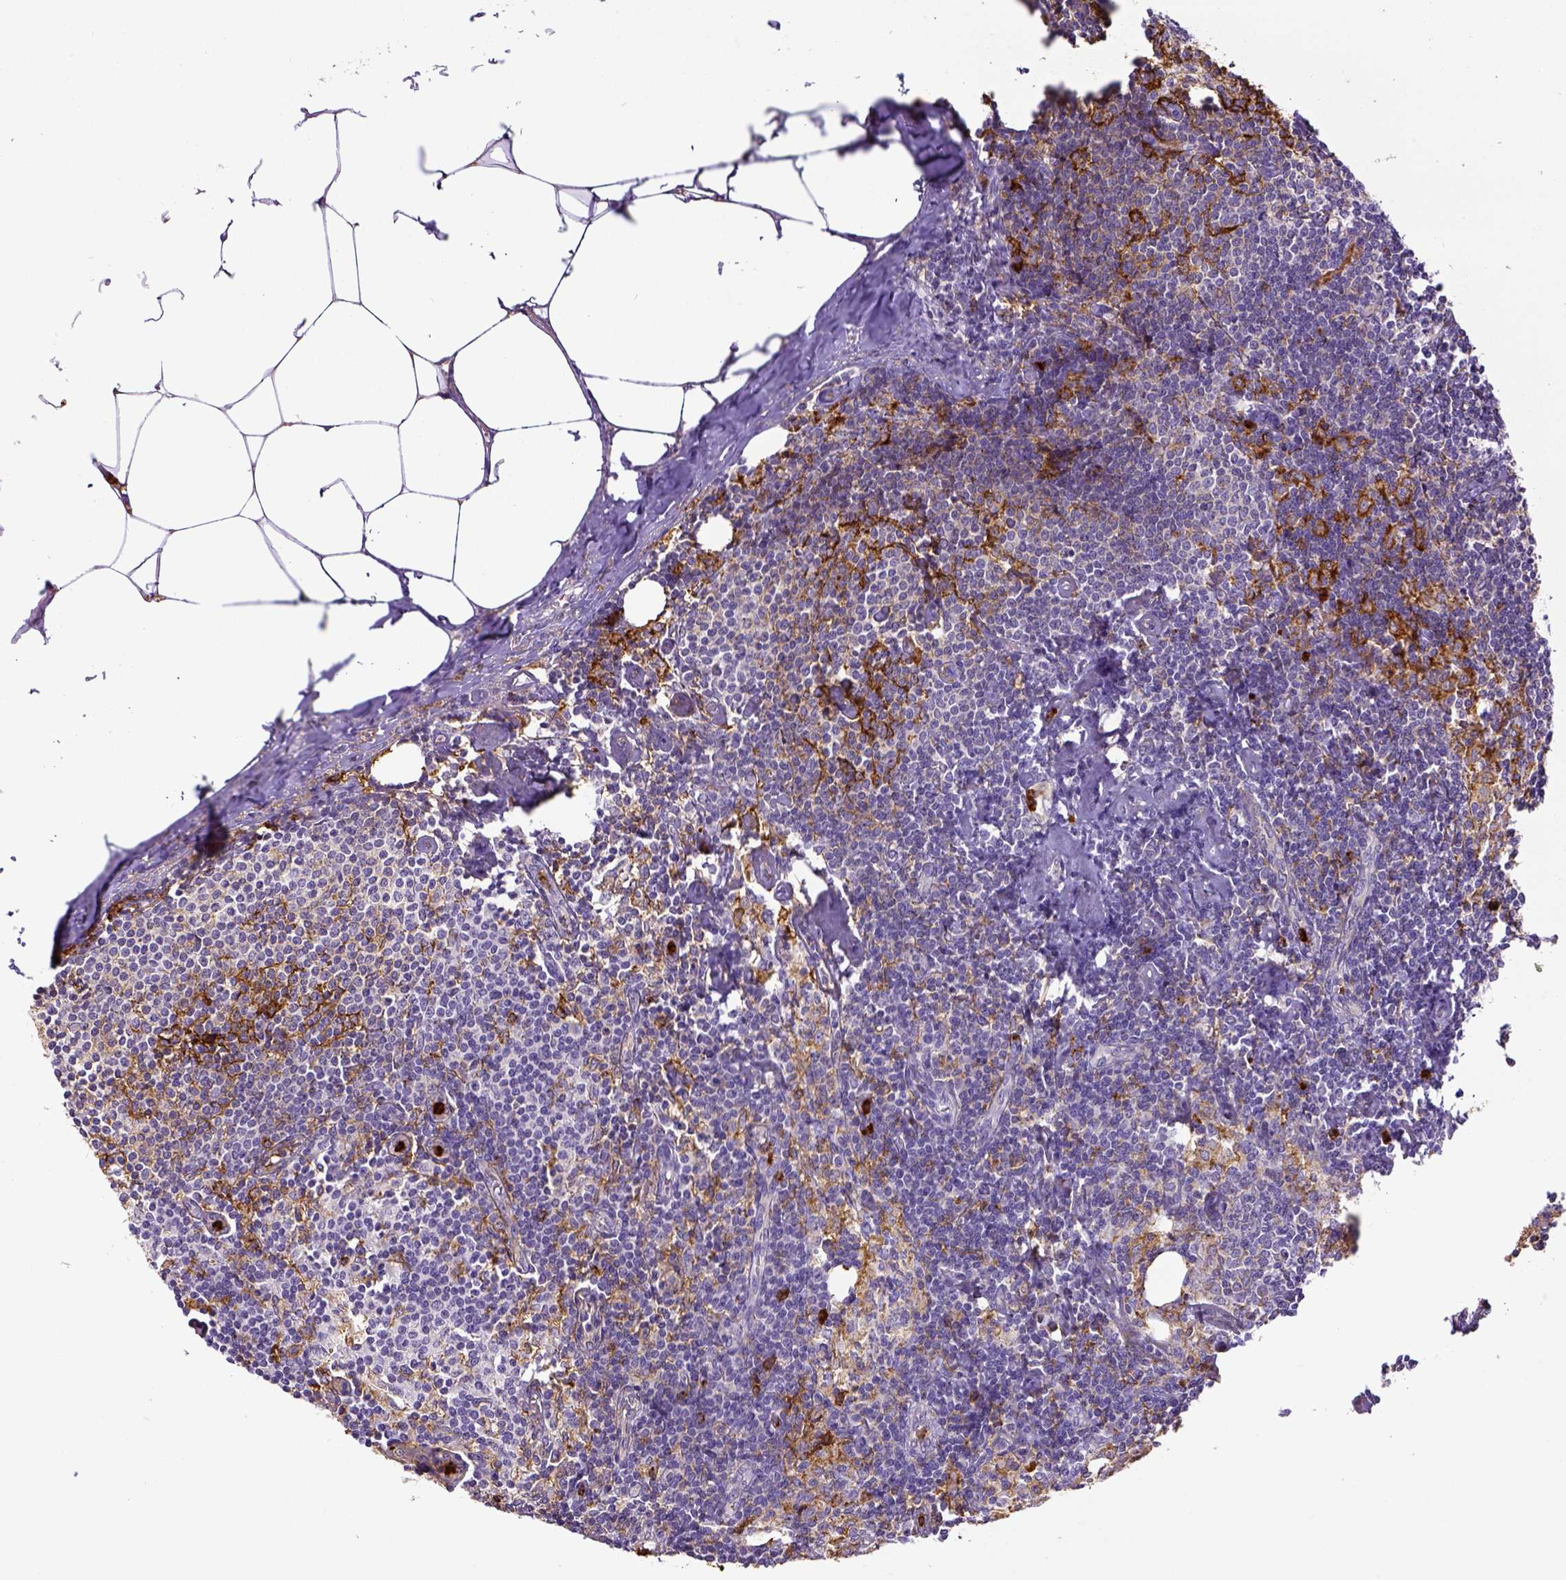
{"staining": {"intensity": "moderate", "quantity": "25%-75%", "location": "cytoplasmic/membranous"}, "tissue": "lymph node", "cell_type": "Germinal center cells", "image_type": "normal", "snomed": [{"axis": "morphology", "description": "Normal tissue, NOS"}, {"axis": "topography", "description": "Lymph node"}], "caption": "The micrograph displays immunohistochemical staining of normal lymph node. There is moderate cytoplasmic/membranous expression is seen in about 25%-75% of germinal center cells. (brown staining indicates protein expression, while blue staining denotes nuclei).", "gene": "ITGAM", "patient": {"sex": "female", "age": 69}}